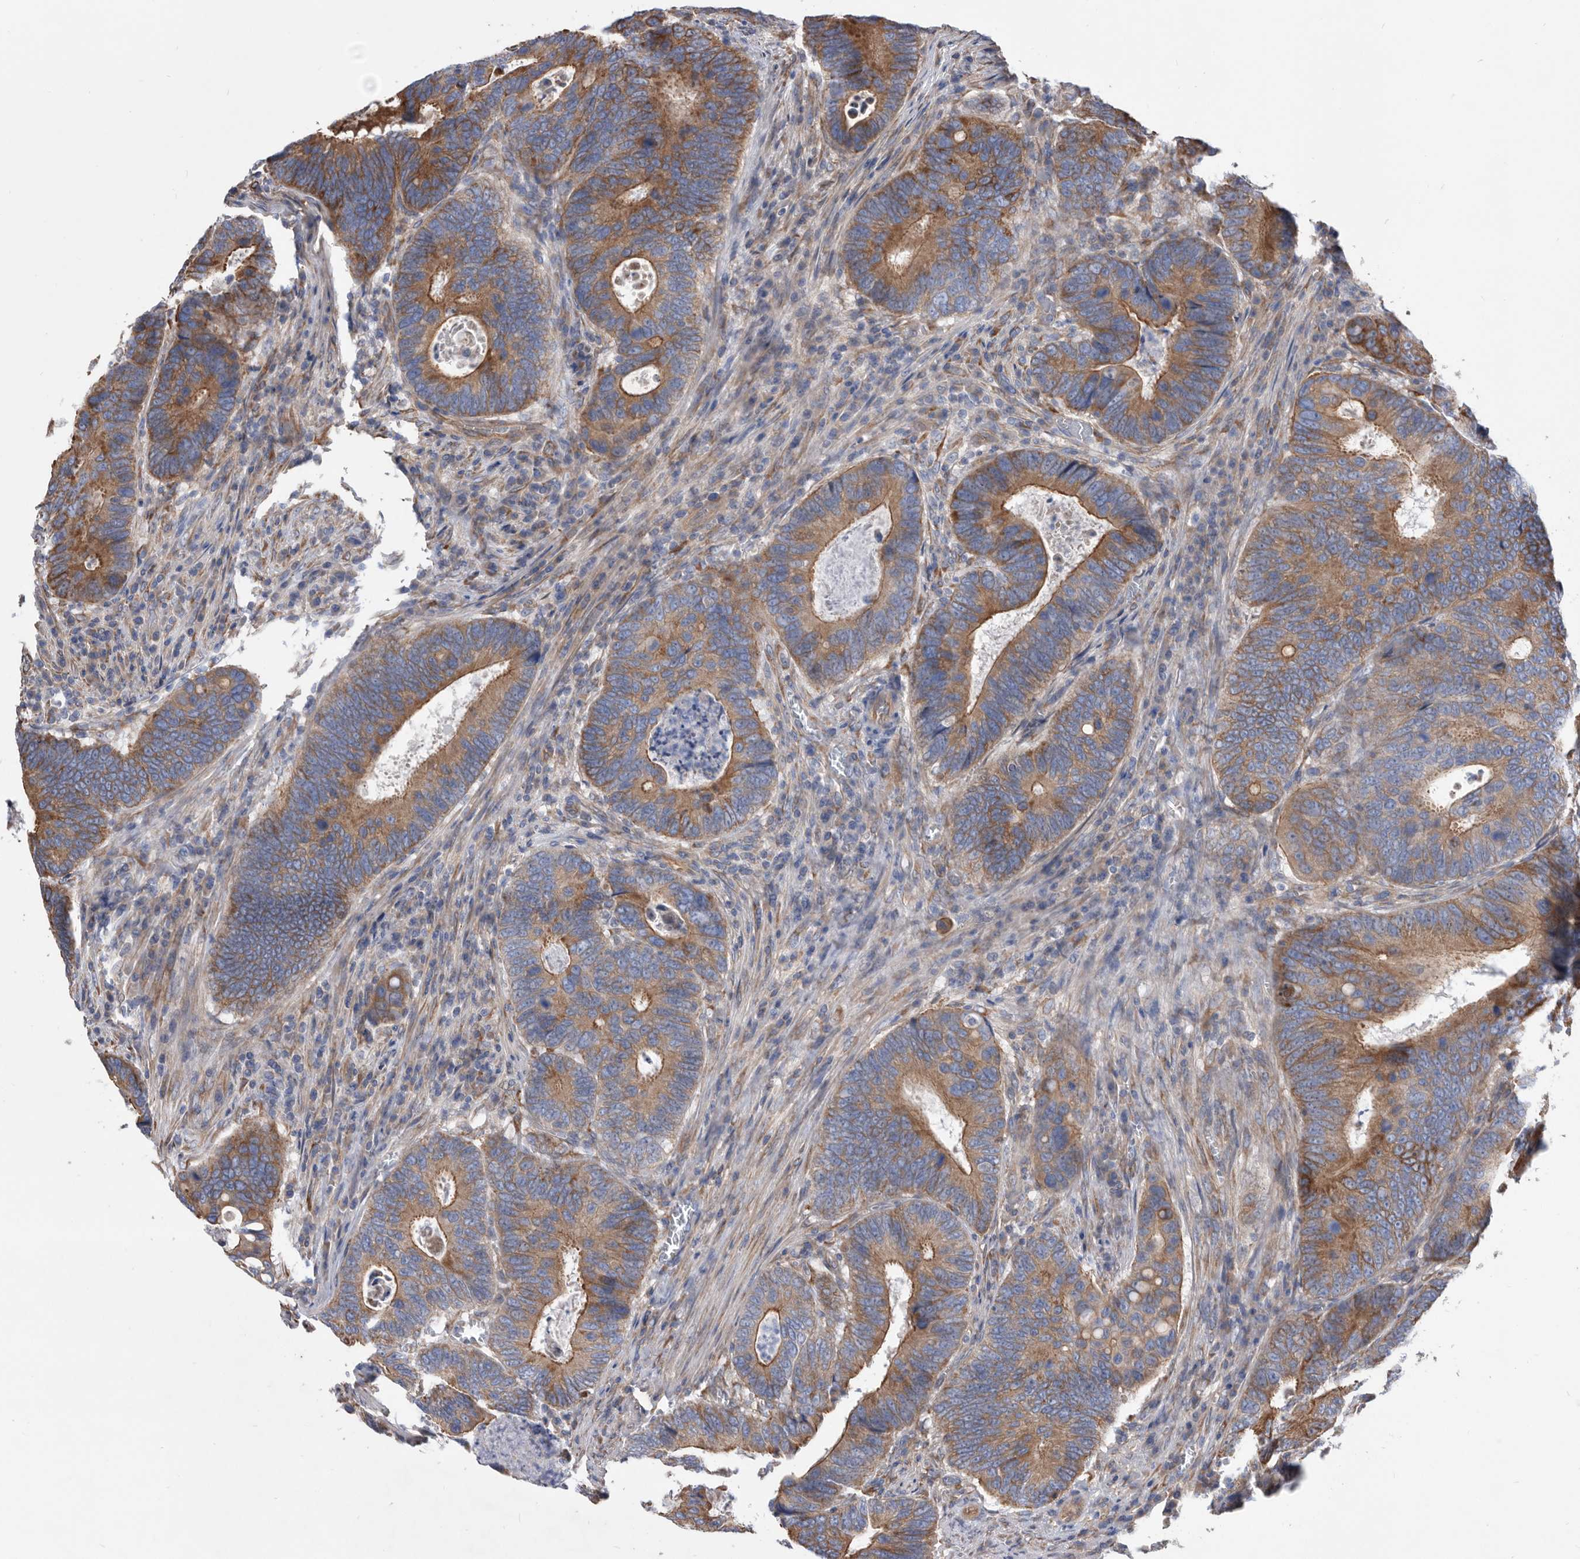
{"staining": {"intensity": "moderate", "quantity": ">75%", "location": "cytoplasmic/membranous"}, "tissue": "colorectal cancer", "cell_type": "Tumor cells", "image_type": "cancer", "snomed": [{"axis": "morphology", "description": "Adenocarcinoma, NOS"}, {"axis": "topography", "description": "Colon"}], "caption": "Moderate cytoplasmic/membranous positivity is seen in about >75% of tumor cells in colorectal cancer.", "gene": "ATP13A3", "patient": {"sex": "male", "age": 72}}